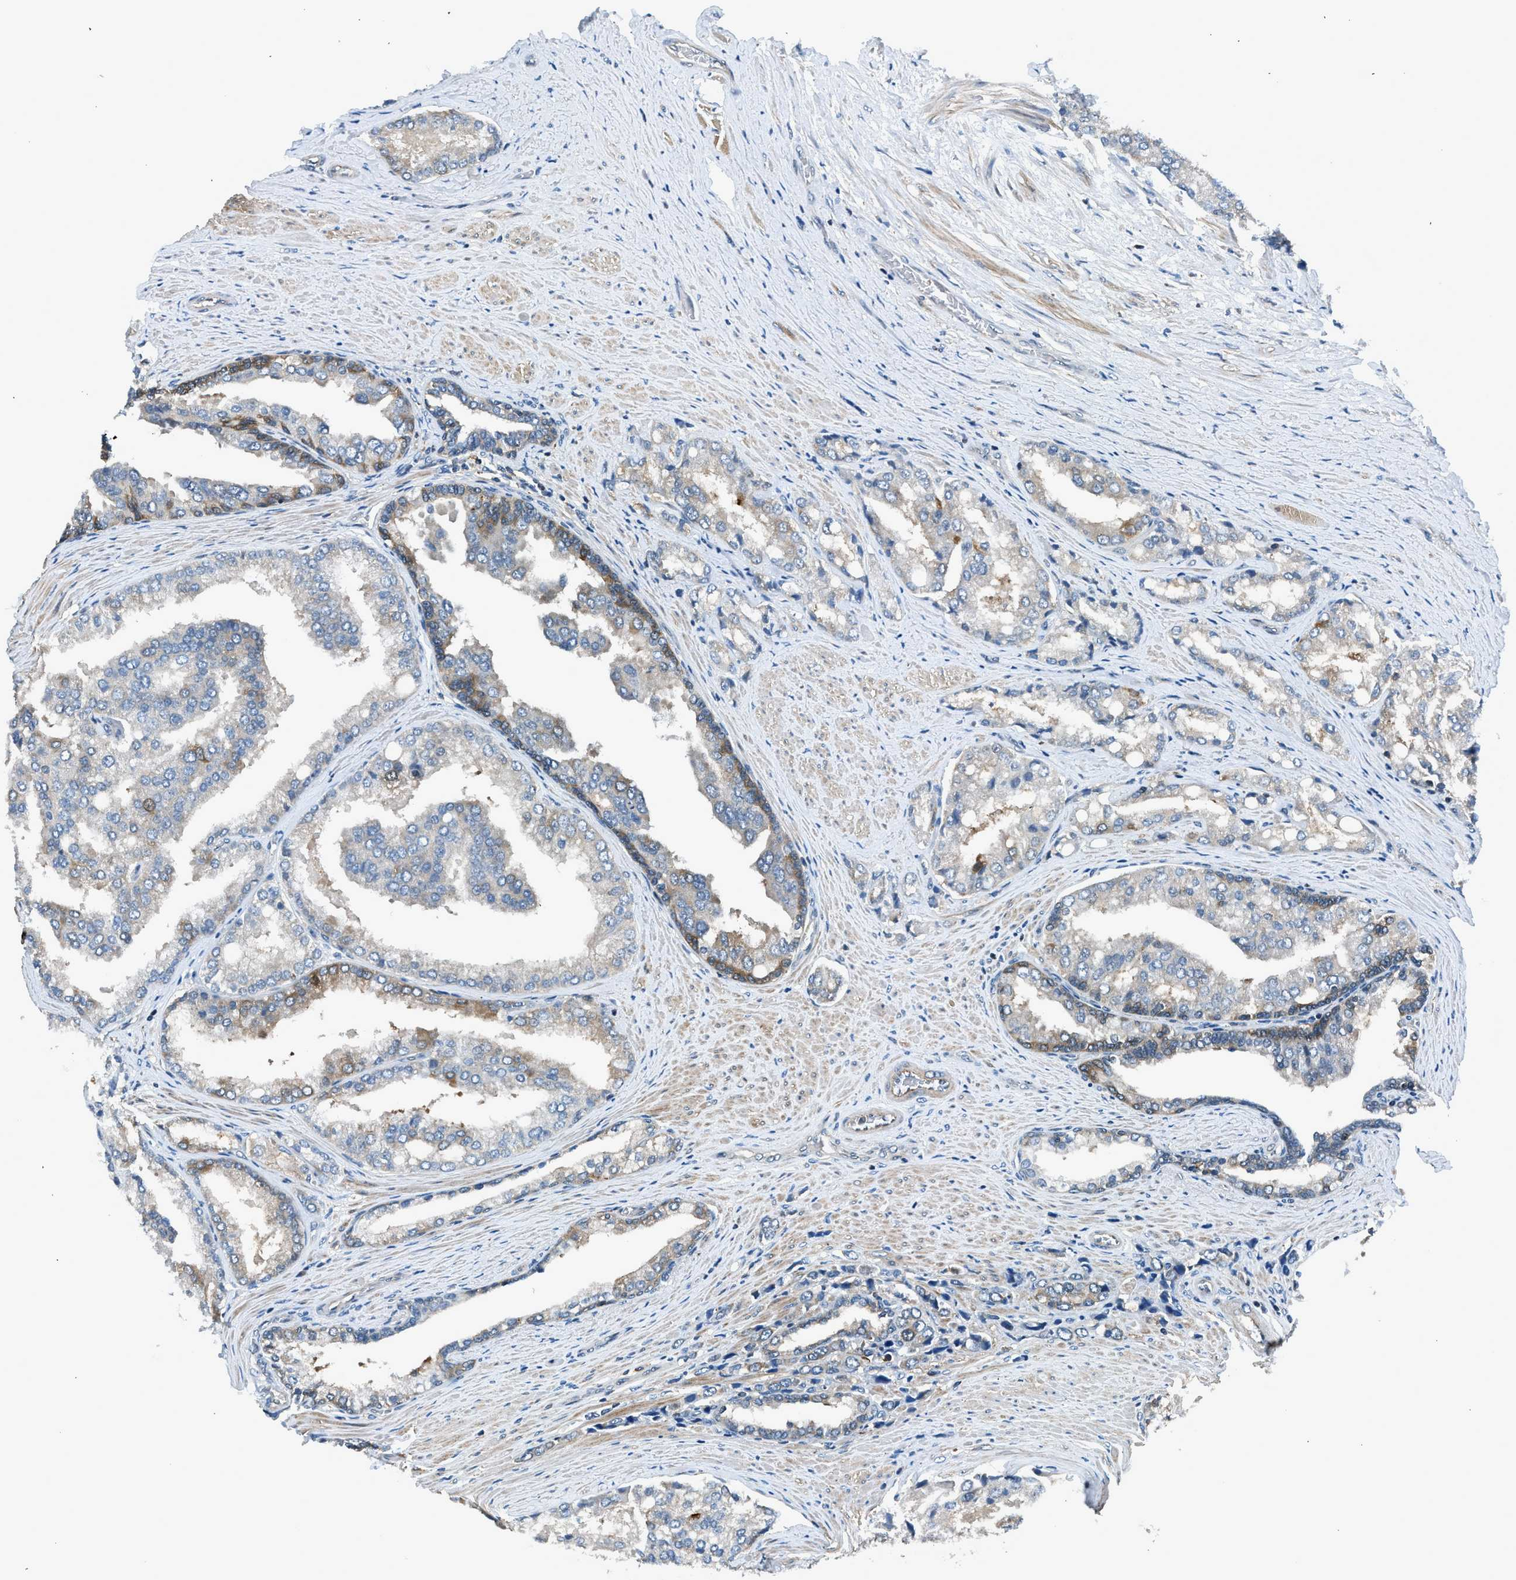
{"staining": {"intensity": "weak", "quantity": "<25%", "location": "cytoplasmic/membranous"}, "tissue": "prostate cancer", "cell_type": "Tumor cells", "image_type": "cancer", "snomed": [{"axis": "morphology", "description": "Adenocarcinoma, High grade"}, {"axis": "topography", "description": "Prostate"}], "caption": "DAB immunohistochemical staining of prostate adenocarcinoma (high-grade) reveals no significant positivity in tumor cells.", "gene": "LMLN", "patient": {"sex": "male", "age": 50}}